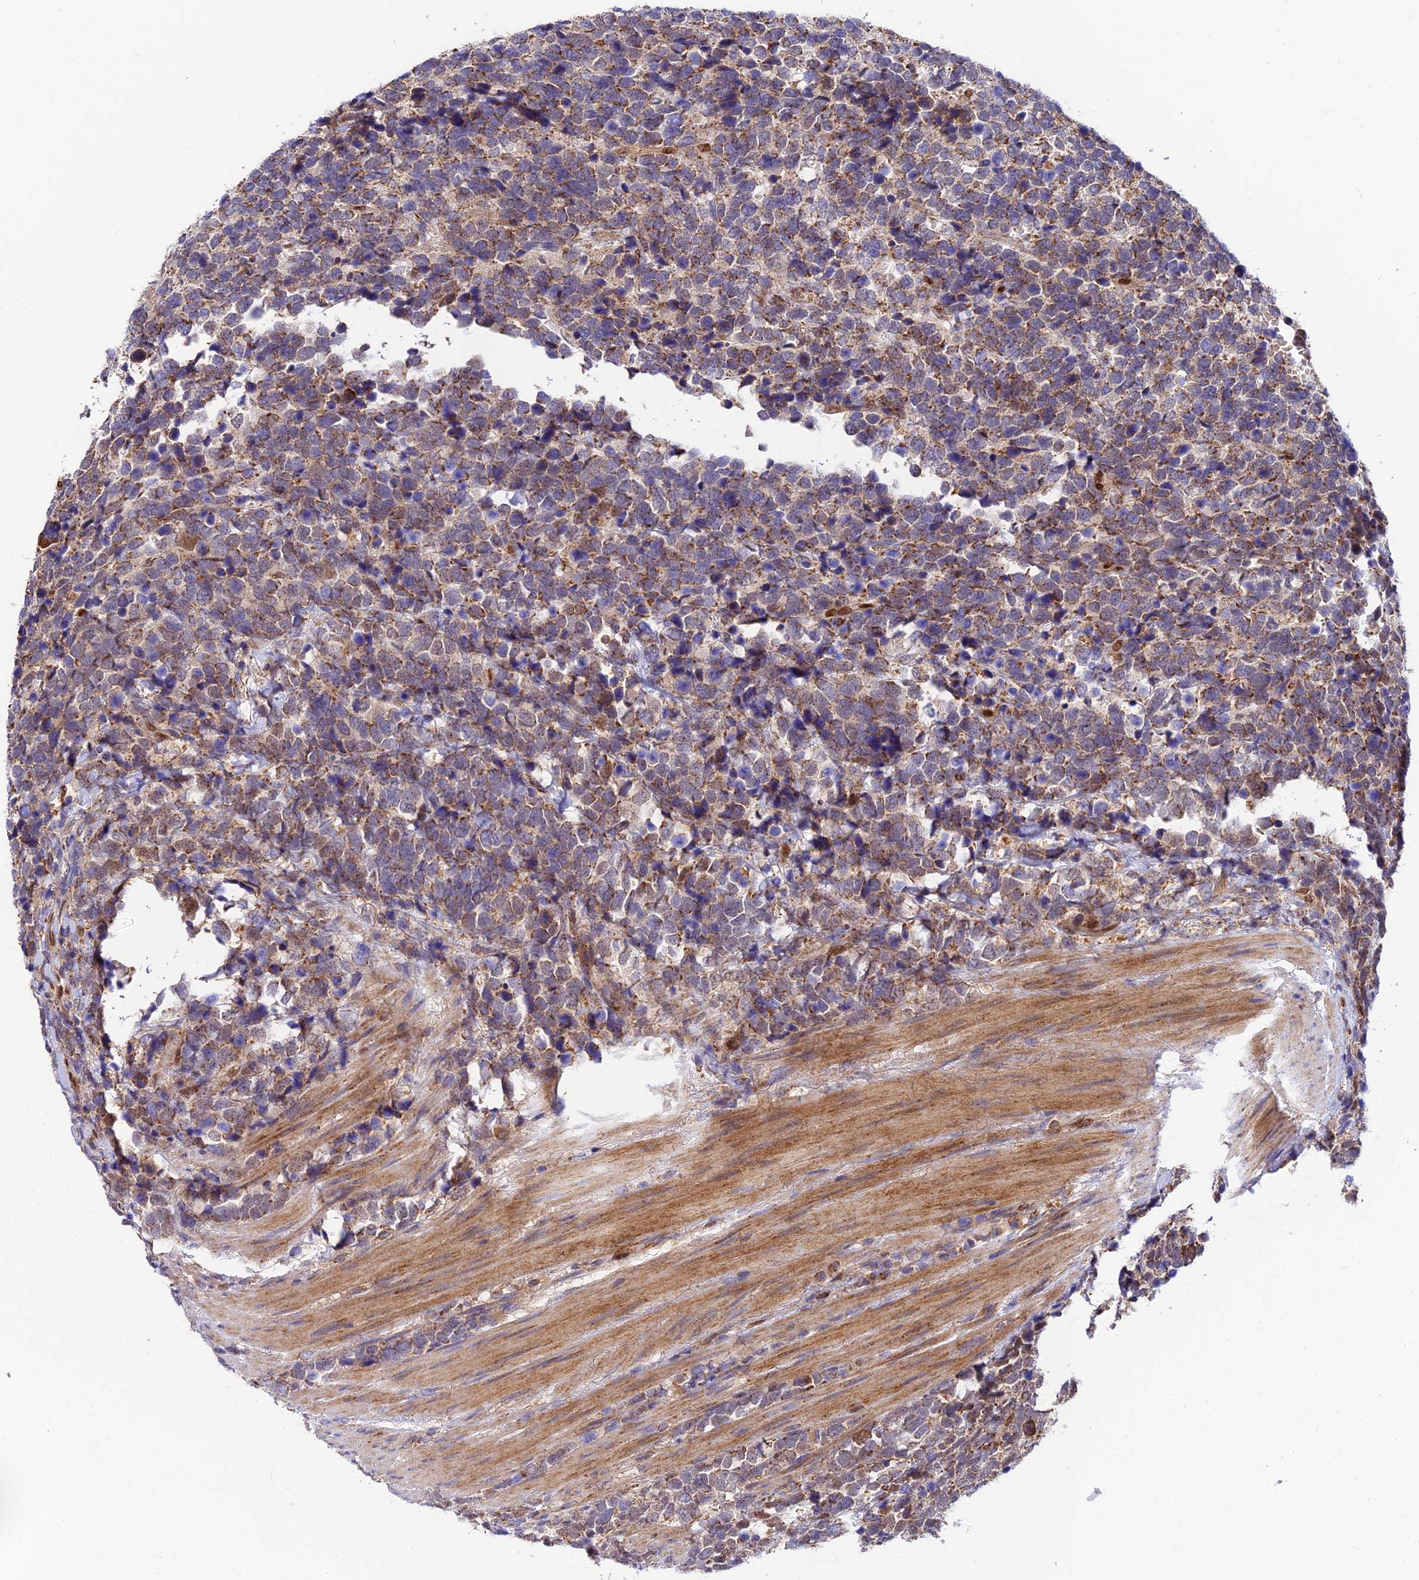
{"staining": {"intensity": "moderate", "quantity": ">75%", "location": "cytoplasmic/membranous"}, "tissue": "urothelial cancer", "cell_type": "Tumor cells", "image_type": "cancer", "snomed": [{"axis": "morphology", "description": "Urothelial carcinoma, High grade"}, {"axis": "topography", "description": "Urinary bladder"}], "caption": "IHC image of neoplastic tissue: human urothelial cancer stained using IHC demonstrates medium levels of moderate protein expression localized specifically in the cytoplasmic/membranous of tumor cells, appearing as a cytoplasmic/membranous brown color.", "gene": "PODNL1", "patient": {"sex": "female", "age": 82}}